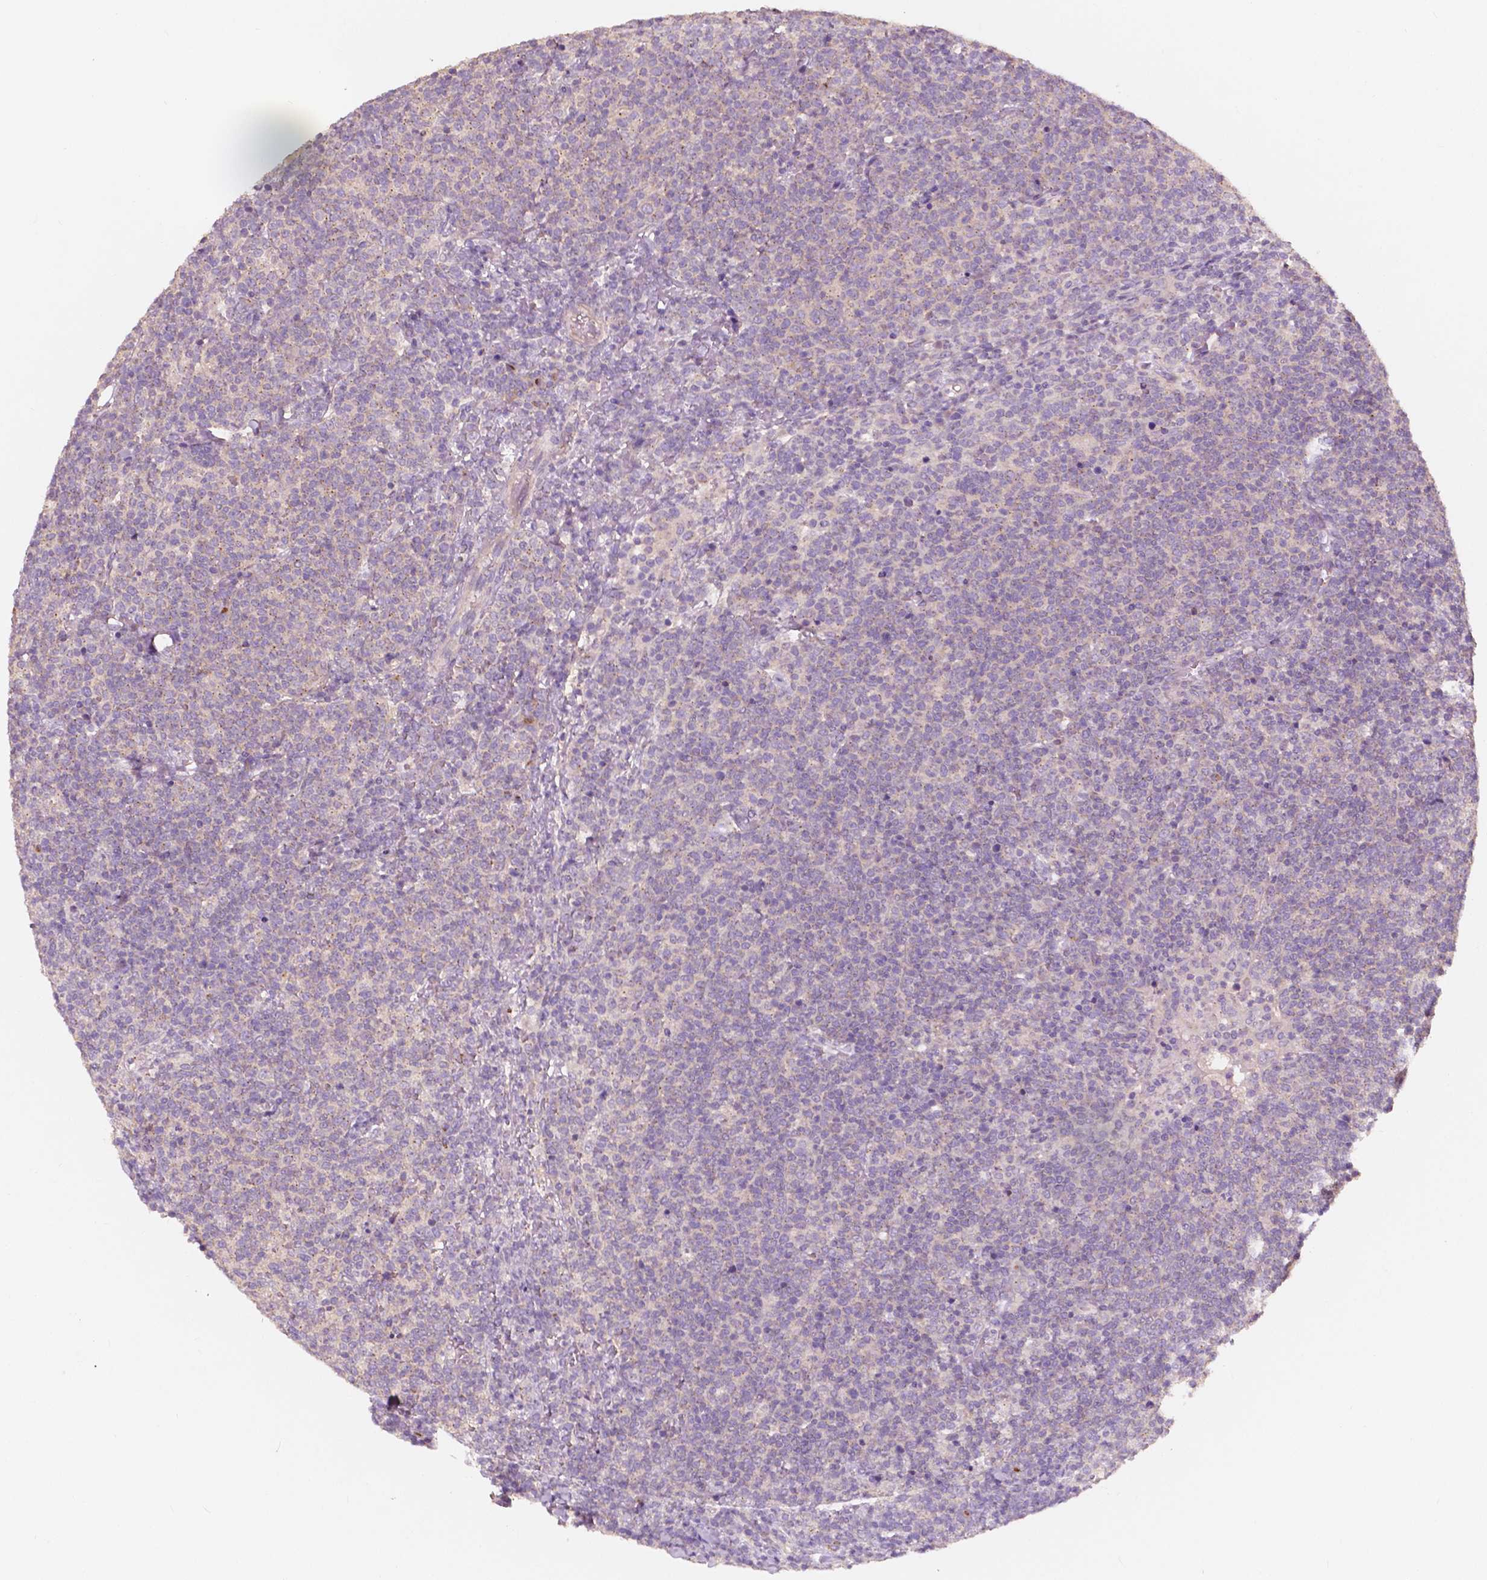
{"staining": {"intensity": "negative", "quantity": "none", "location": "none"}, "tissue": "lymphoma", "cell_type": "Tumor cells", "image_type": "cancer", "snomed": [{"axis": "morphology", "description": "Malignant lymphoma, non-Hodgkin's type, High grade"}, {"axis": "topography", "description": "Lymph node"}], "caption": "This is a photomicrograph of immunohistochemistry (IHC) staining of lymphoma, which shows no expression in tumor cells.", "gene": "CHPT1", "patient": {"sex": "male", "age": 61}}